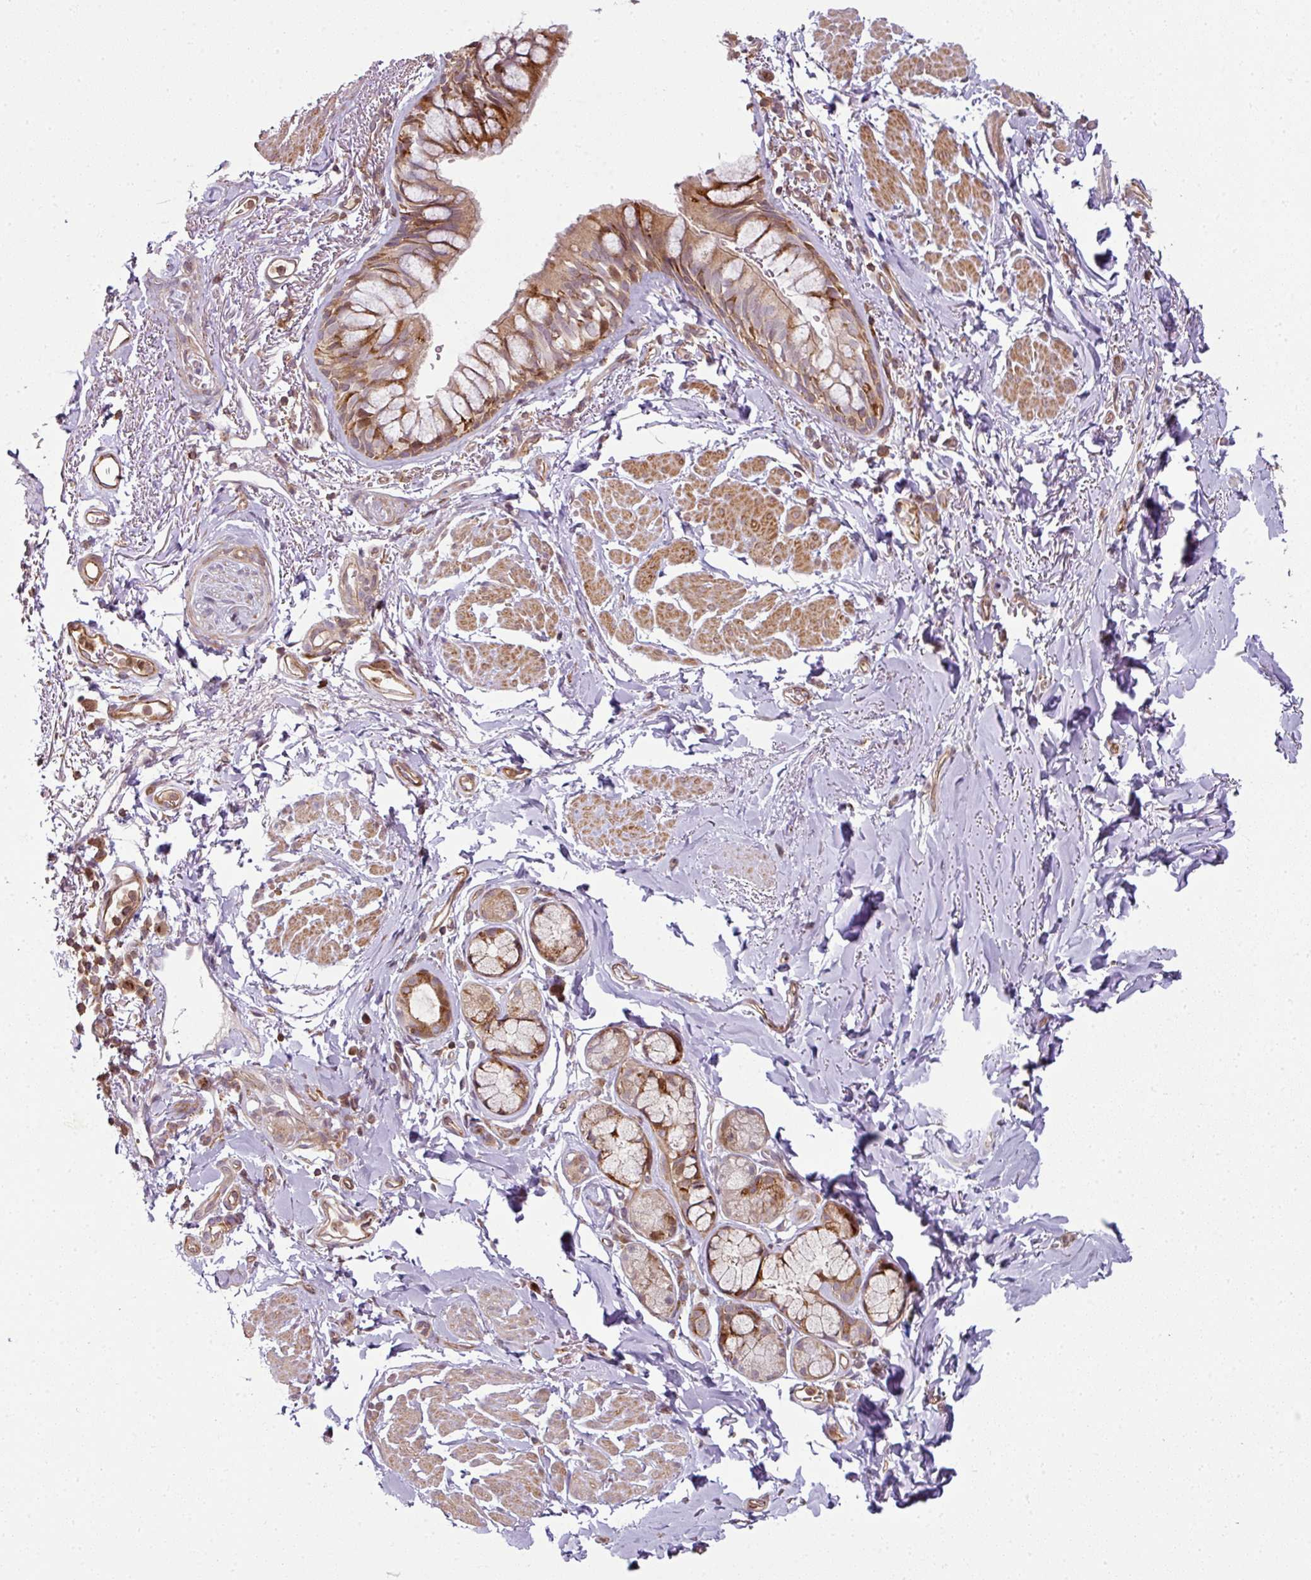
{"staining": {"intensity": "moderate", "quantity": ">75%", "location": "cytoplasmic/membranous,nuclear"}, "tissue": "bronchus", "cell_type": "Respiratory epithelial cells", "image_type": "normal", "snomed": [{"axis": "morphology", "description": "Normal tissue, NOS"}, {"axis": "topography", "description": "Bronchus"}], "caption": "IHC photomicrograph of benign bronchus: human bronchus stained using immunohistochemistry reveals medium levels of moderate protein expression localized specifically in the cytoplasmic/membranous,nuclear of respiratory epithelial cells, appearing as a cytoplasmic/membranous,nuclear brown color.", "gene": "ATAT1", "patient": {"sex": "male", "age": 67}}